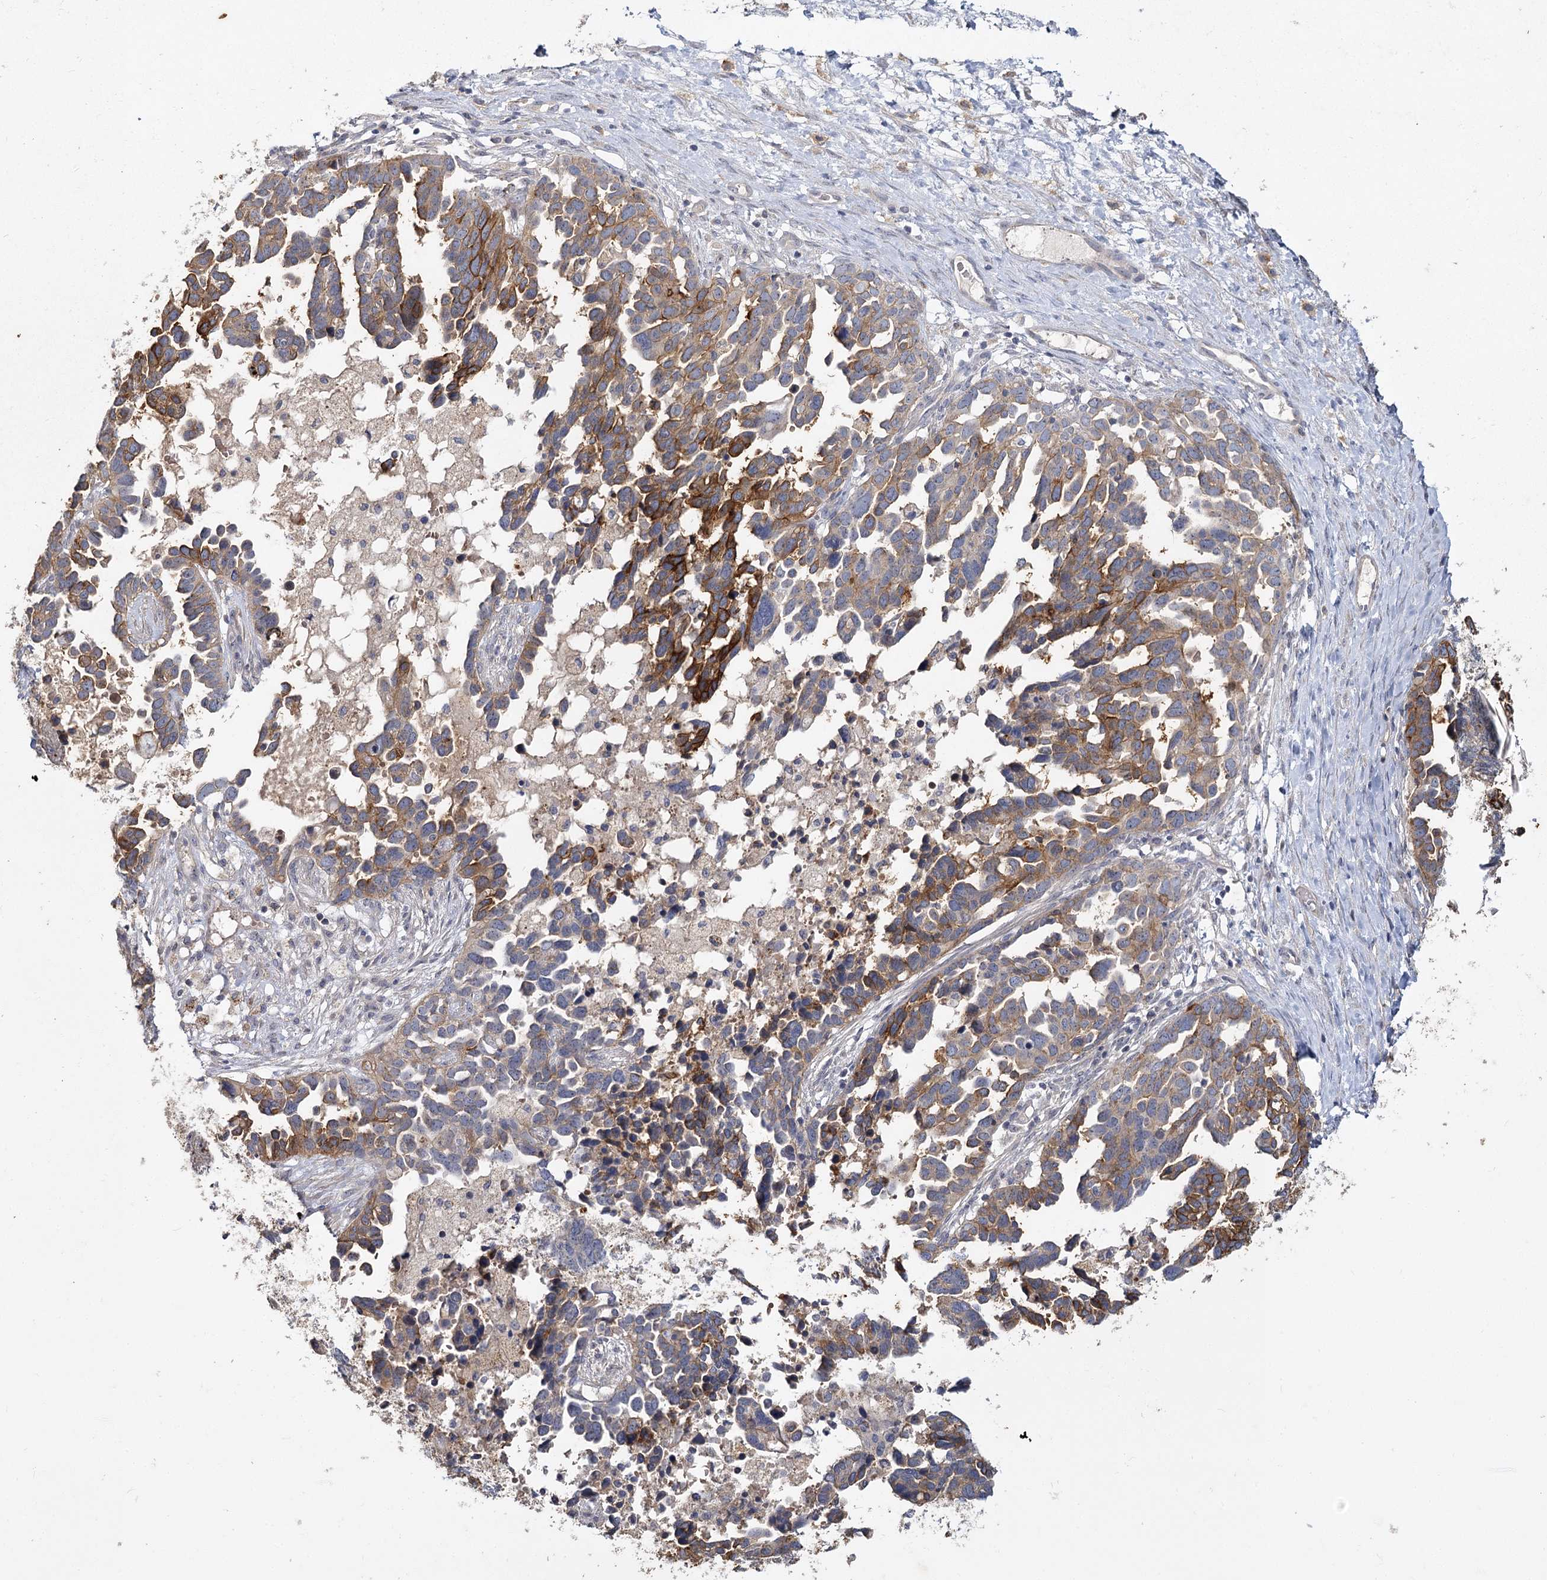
{"staining": {"intensity": "moderate", "quantity": ">75%", "location": "cytoplasmic/membranous"}, "tissue": "ovarian cancer", "cell_type": "Tumor cells", "image_type": "cancer", "snomed": [{"axis": "morphology", "description": "Cystadenocarcinoma, serous, NOS"}, {"axis": "topography", "description": "Ovary"}], "caption": "Moderate cytoplasmic/membranous expression is identified in about >75% of tumor cells in ovarian cancer (serous cystadenocarcinoma). The protein is stained brown, and the nuclei are stained in blue (DAB IHC with brightfield microscopy, high magnification).", "gene": "ANGPTL5", "patient": {"sex": "female", "age": 54}}